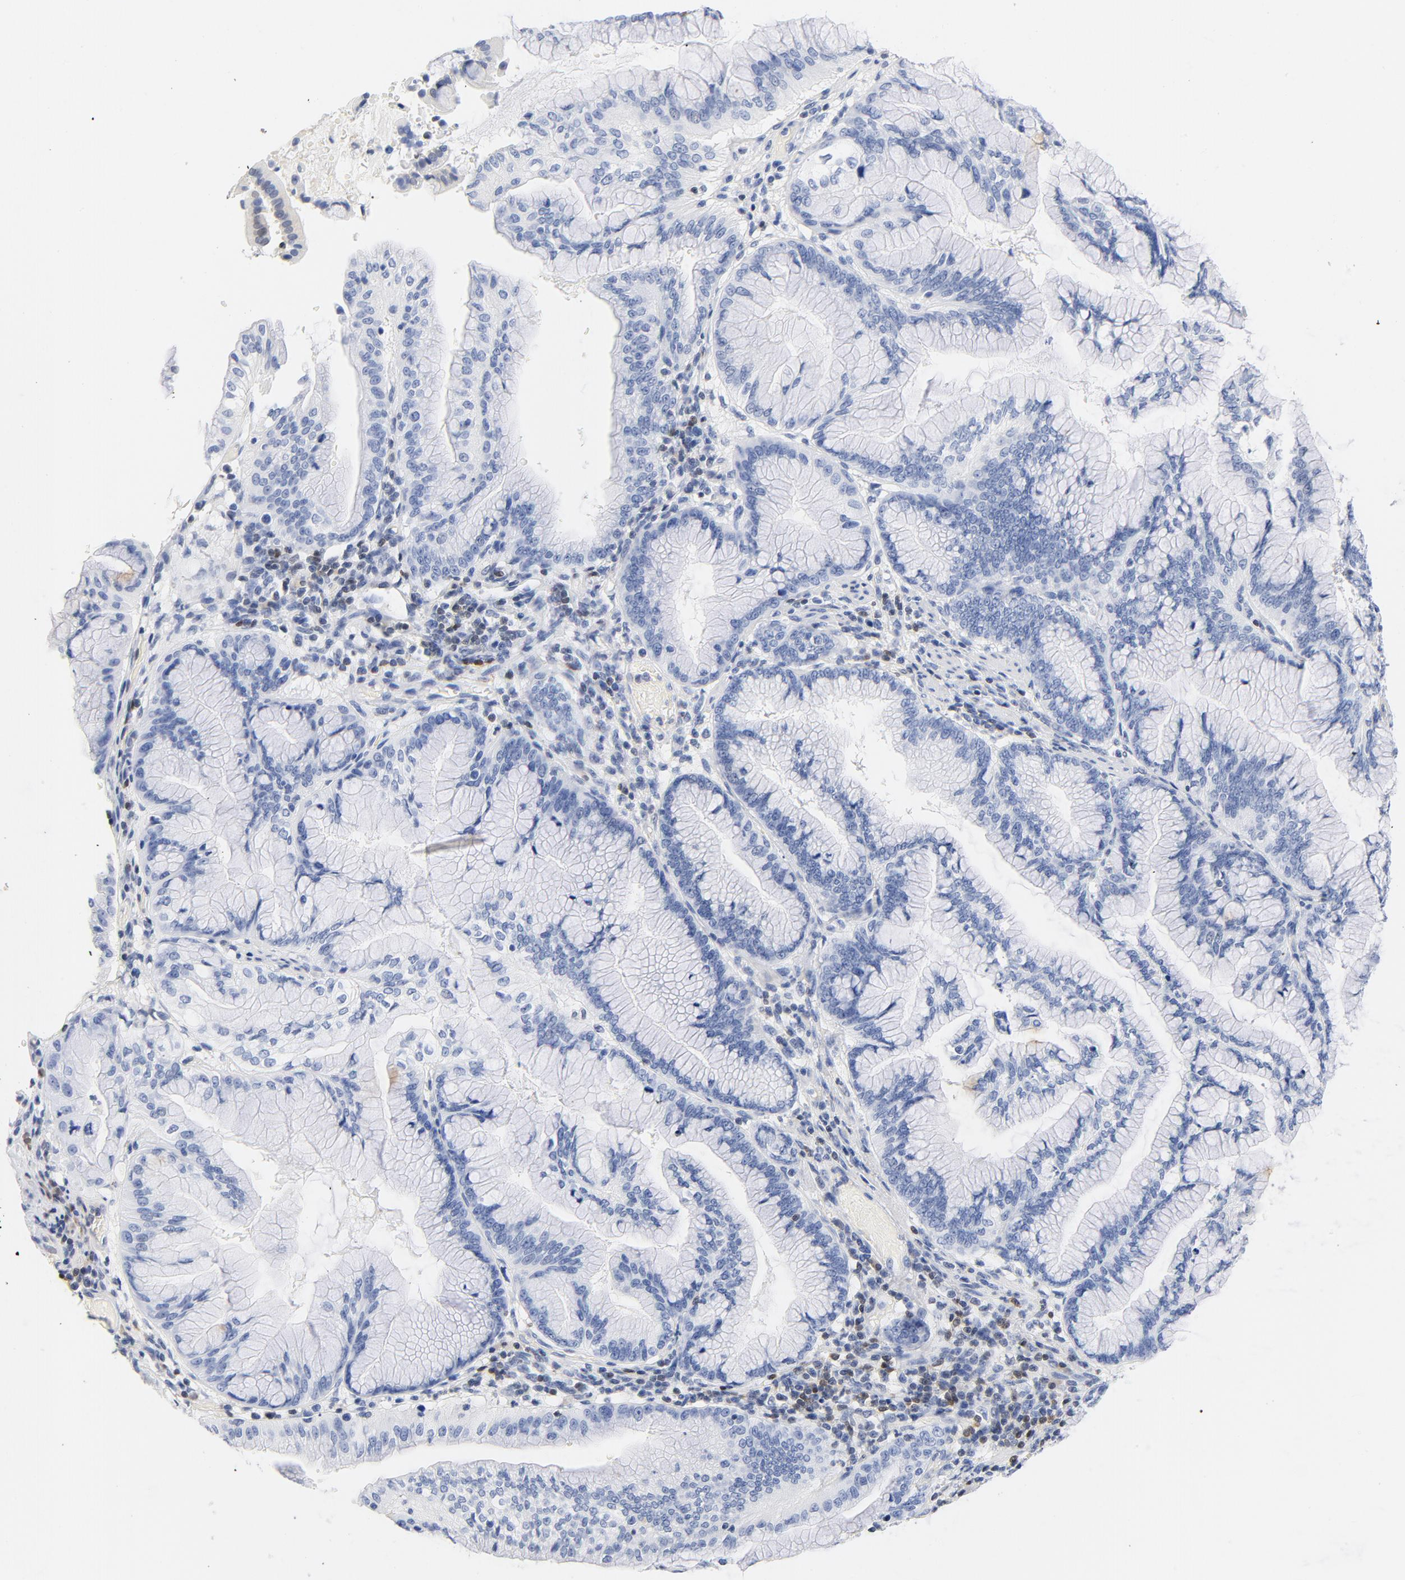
{"staining": {"intensity": "negative", "quantity": "none", "location": "none"}, "tissue": "pancreatic cancer", "cell_type": "Tumor cells", "image_type": "cancer", "snomed": [{"axis": "morphology", "description": "Adenocarcinoma, NOS"}, {"axis": "topography", "description": "Pancreas"}], "caption": "Tumor cells show no significant protein staining in pancreatic cancer.", "gene": "CDKN1B", "patient": {"sex": "female", "age": 64}}